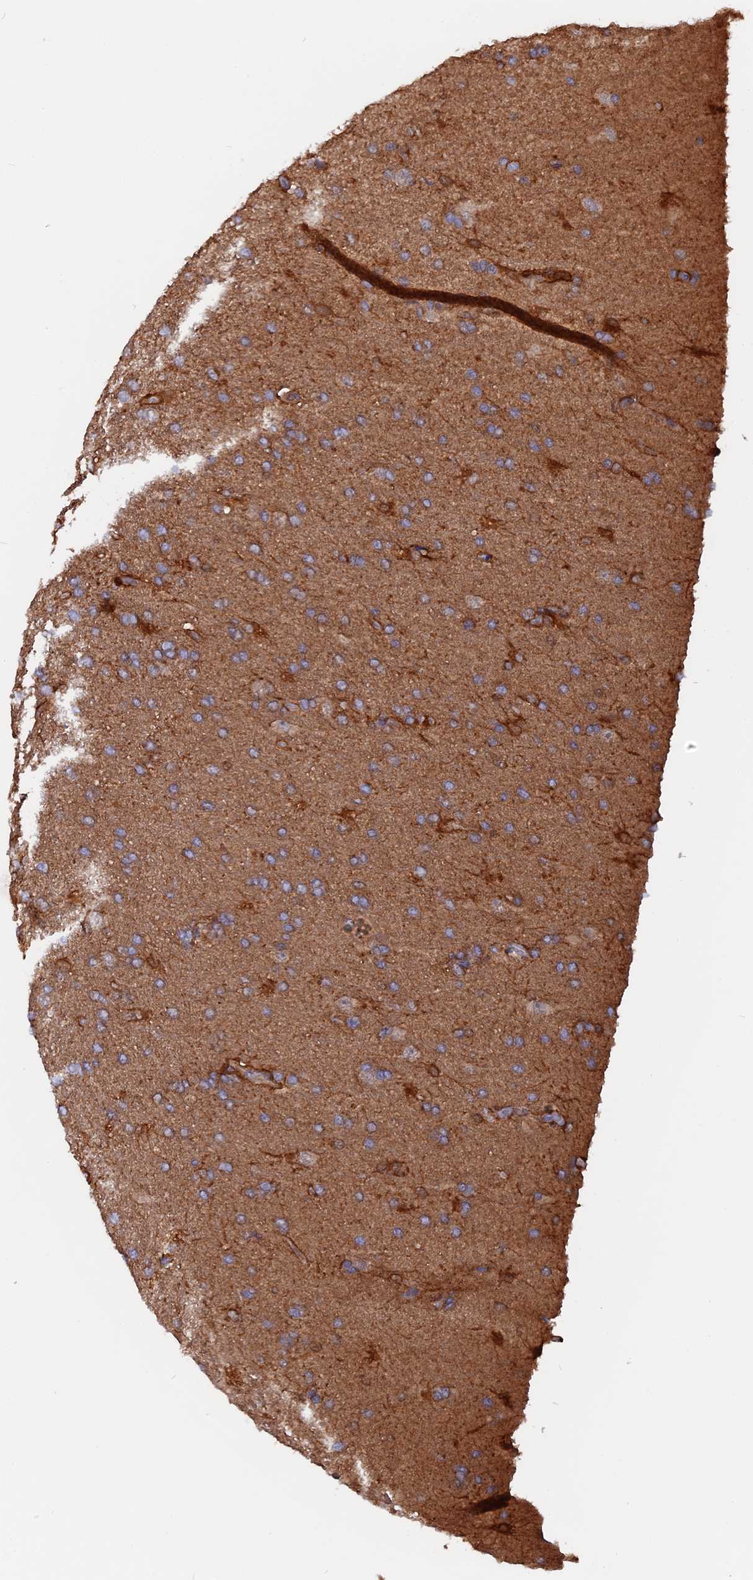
{"staining": {"intensity": "moderate", "quantity": ">75%", "location": "cytoplasmic/membranous"}, "tissue": "glioma", "cell_type": "Tumor cells", "image_type": "cancer", "snomed": [{"axis": "morphology", "description": "Glioma, malignant, High grade"}, {"axis": "topography", "description": "Brain"}], "caption": "This photomicrograph demonstrates IHC staining of high-grade glioma (malignant), with medium moderate cytoplasmic/membranous staining in approximately >75% of tumor cells.", "gene": "BLVRA", "patient": {"sex": "male", "age": 72}}